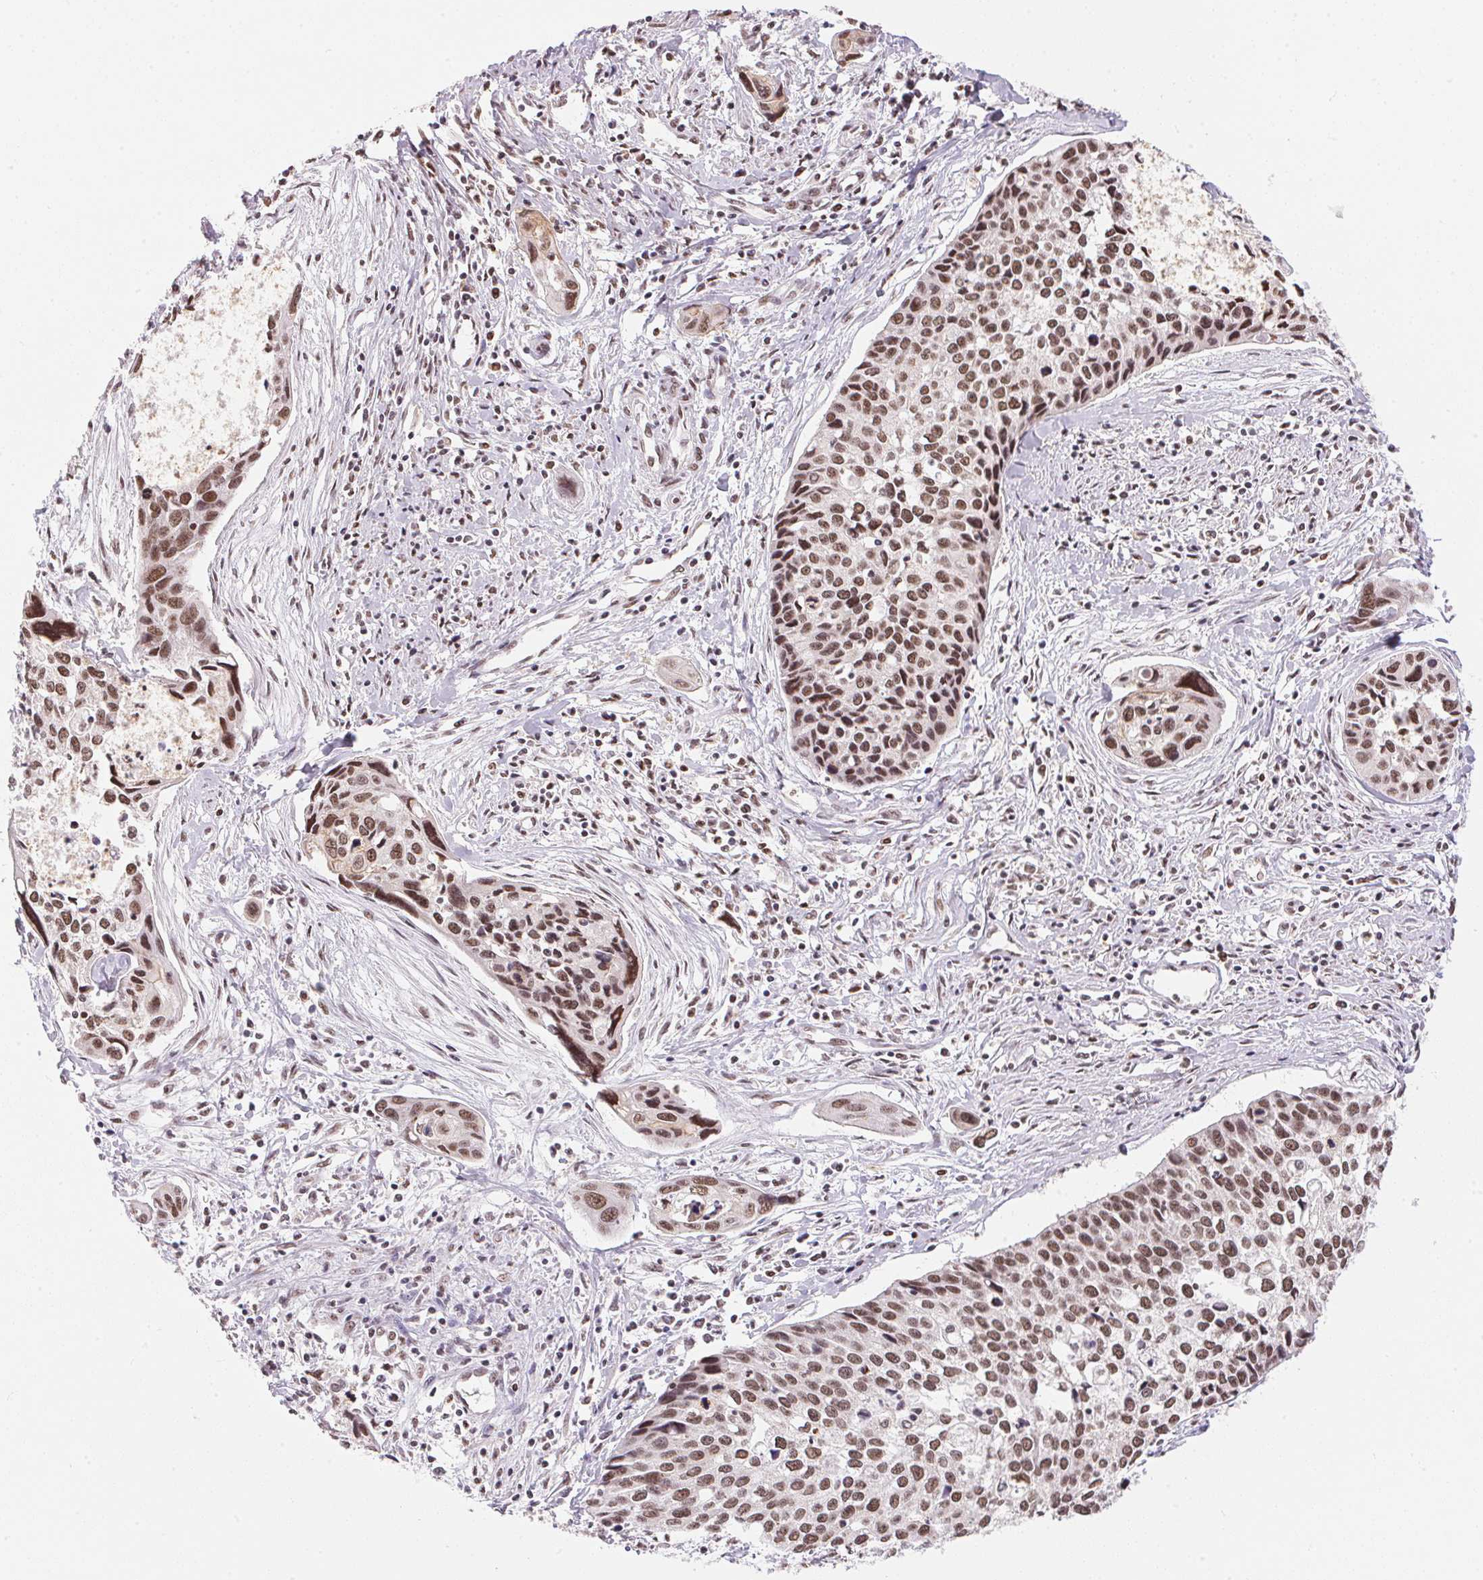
{"staining": {"intensity": "moderate", "quantity": ">75%", "location": "nuclear"}, "tissue": "cervical cancer", "cell_type": "Tumor cells", "image_type": "cancer", "snomed": [{"axis": "morphology", "description": "Squamous cell carcinoma, NOS"}, {"axis": "topography", "description": "Cervix"}], "caption": "The photomicrograph displays staining of squamous cell carcinoma (cervical), revealing moderate nuclear protein expression (brown color) within tumor cells.", "gene": "NFE2L1", "patient": {"sex": "female", "age": 31}}